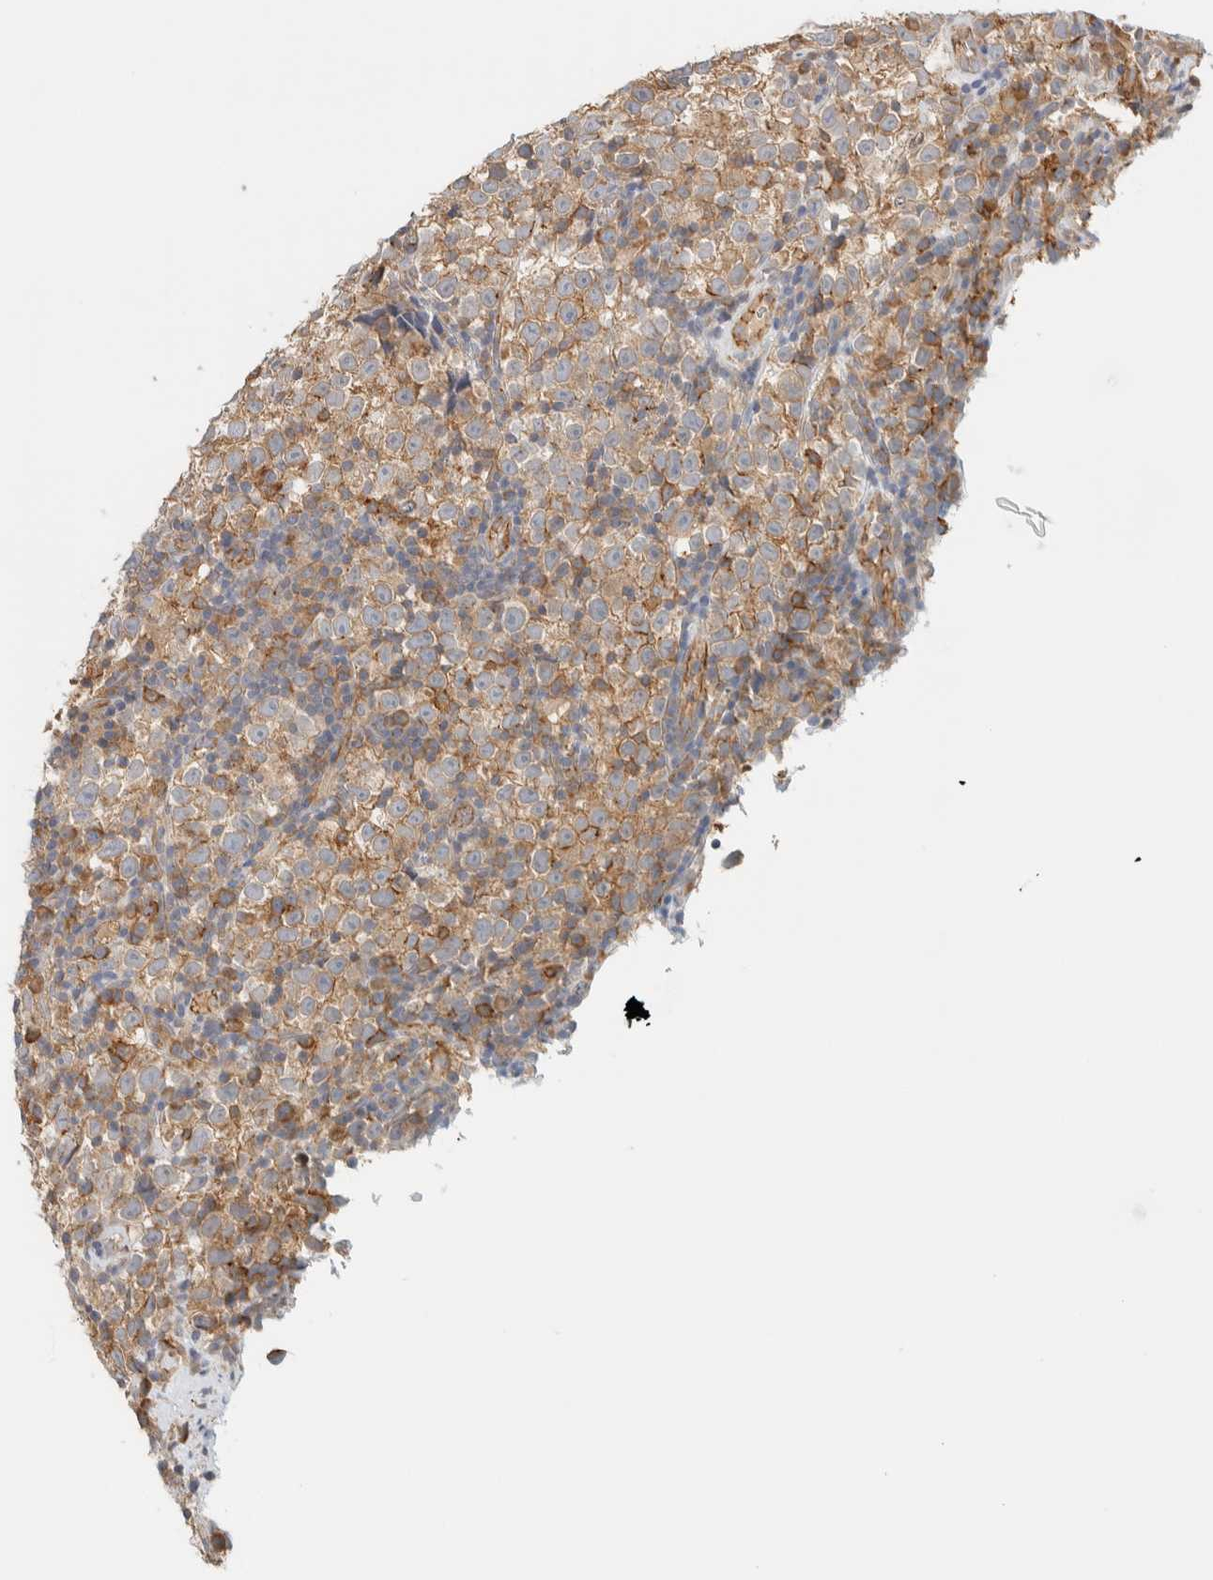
{"staining": {"intensity": "weak", "quantity": "25%-75%", "location": "cytoplasmic/membranous"}, "tissue": "testis cancer", "cell_type": "Tumor cells", "image_type": "cancer", "snomed": [{"axis": "morphology", "description": "Normal tissue, NOS"}, {"axis": "morphology", "description": "Seminoma, NOS"}, {"axis": "topography", "description": "Testis"}], "caption": "Immunohistochemistry (DAB) staining of testis cancer exhibits weak cytoplasmic/membranous protein staining in about 25%-75% of tumor cells. The staining was performed using DAB, with brown indicating positive protein expression. Nuclei are stained blue with hematoxylin.", "gene": "LIMA1", "patient": {"sex": "male", "age": 43}}